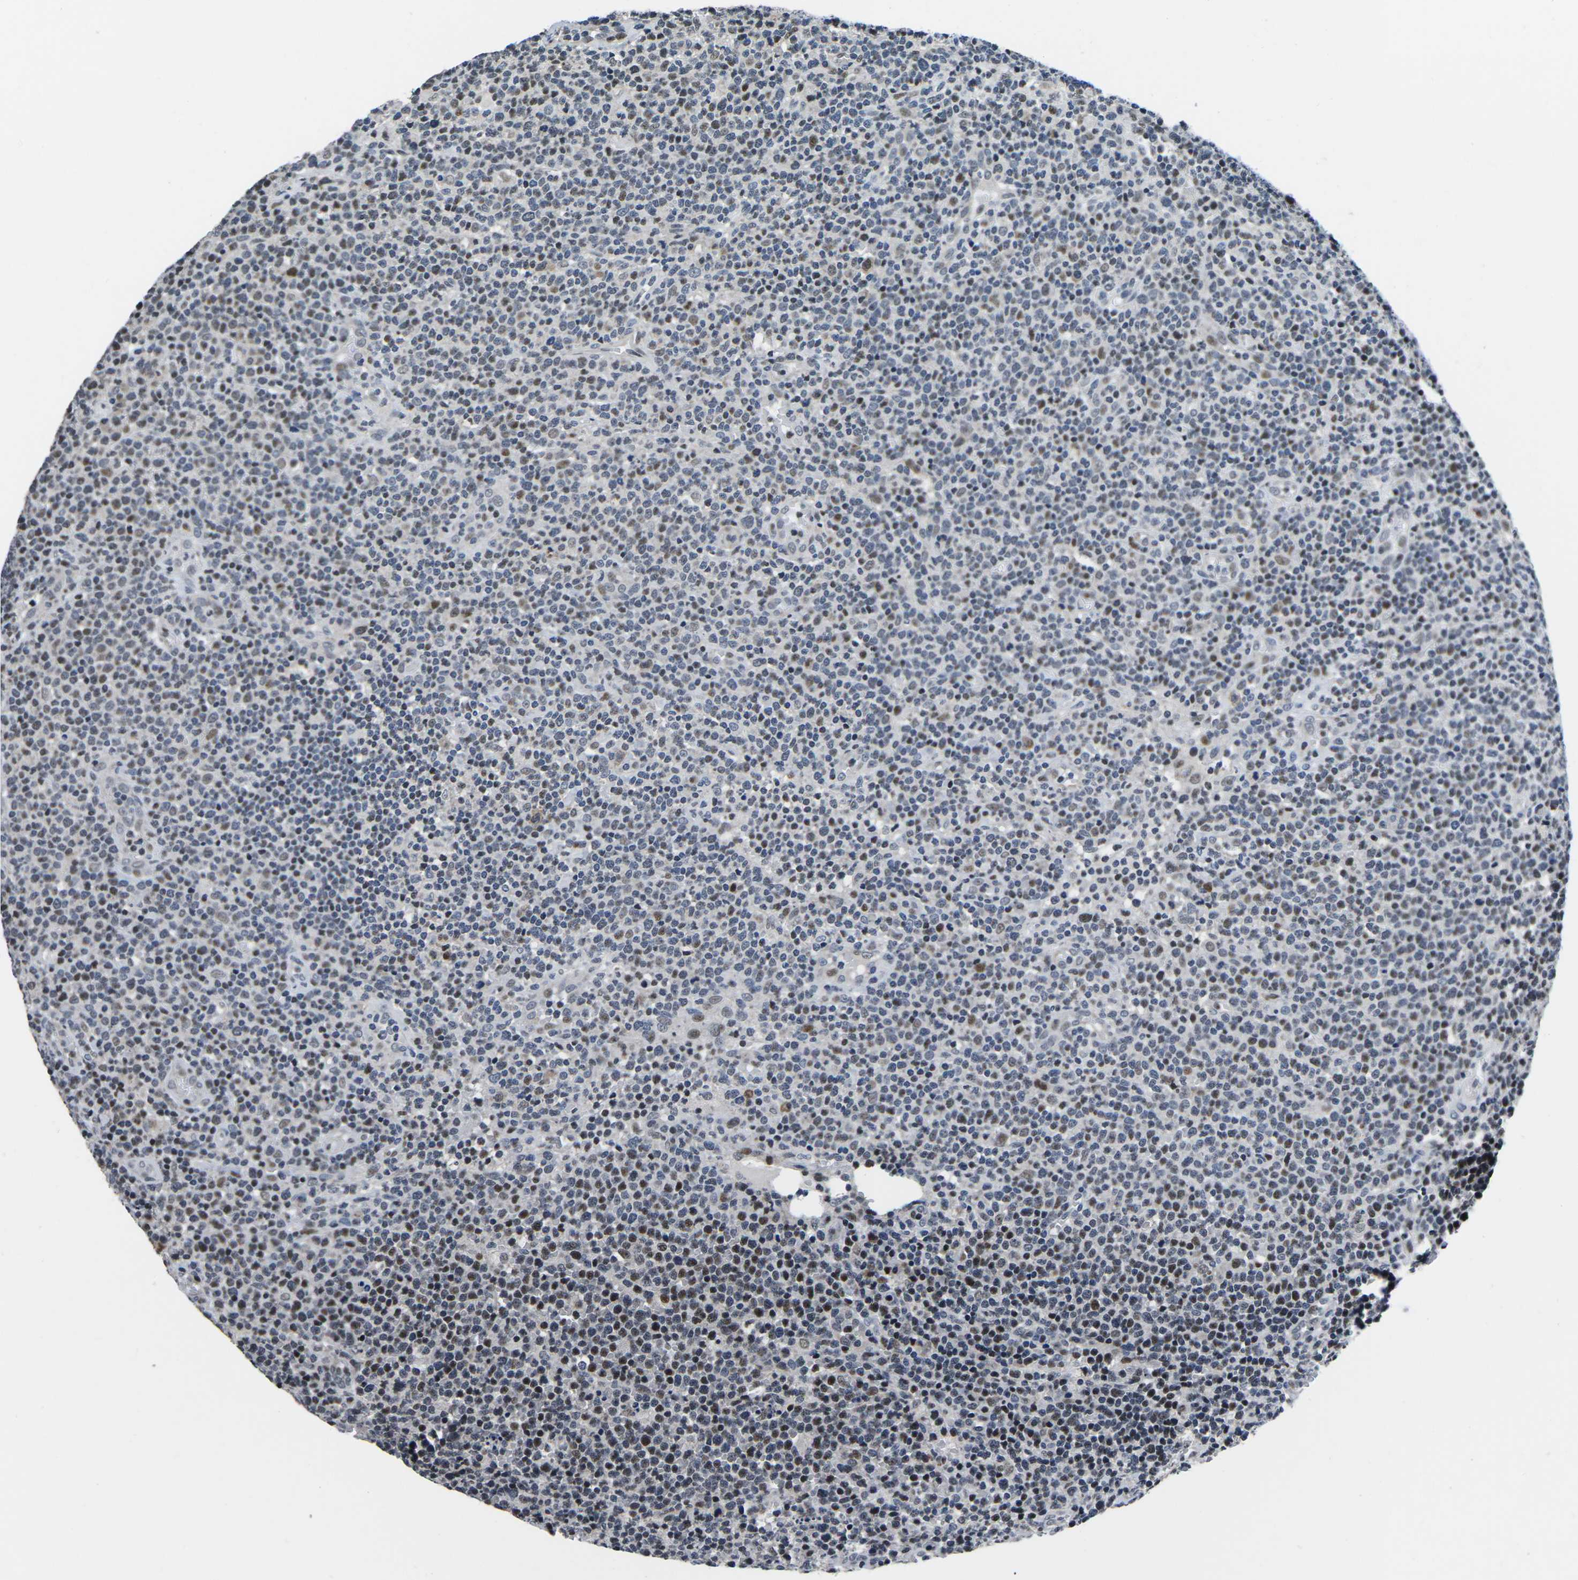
{"staining": {"intensity": "moderate", "quantity": "25%-75%", "location": "nuclear"}, "tissue": "lymphoma", "cell_type": "Tumor cells", "image_type": "cancer", "snomed": [{"axis": "morphology", "description": "Malignant lymphoma, non-Hodgkin's type, High grade"}, {"axis": "topography", "description": "Lymph node"}], "caption": "Immunohistochemistry image of human malignant lymphoma, non-Hodgkin's type (high-grade) stained for a protein (brown), which reveals medium levels of moderate nuclear positivity in about 25%-75% of tumor cells.", "gene": "CDC73", "patient": {"sex": "male", "age": 61}}